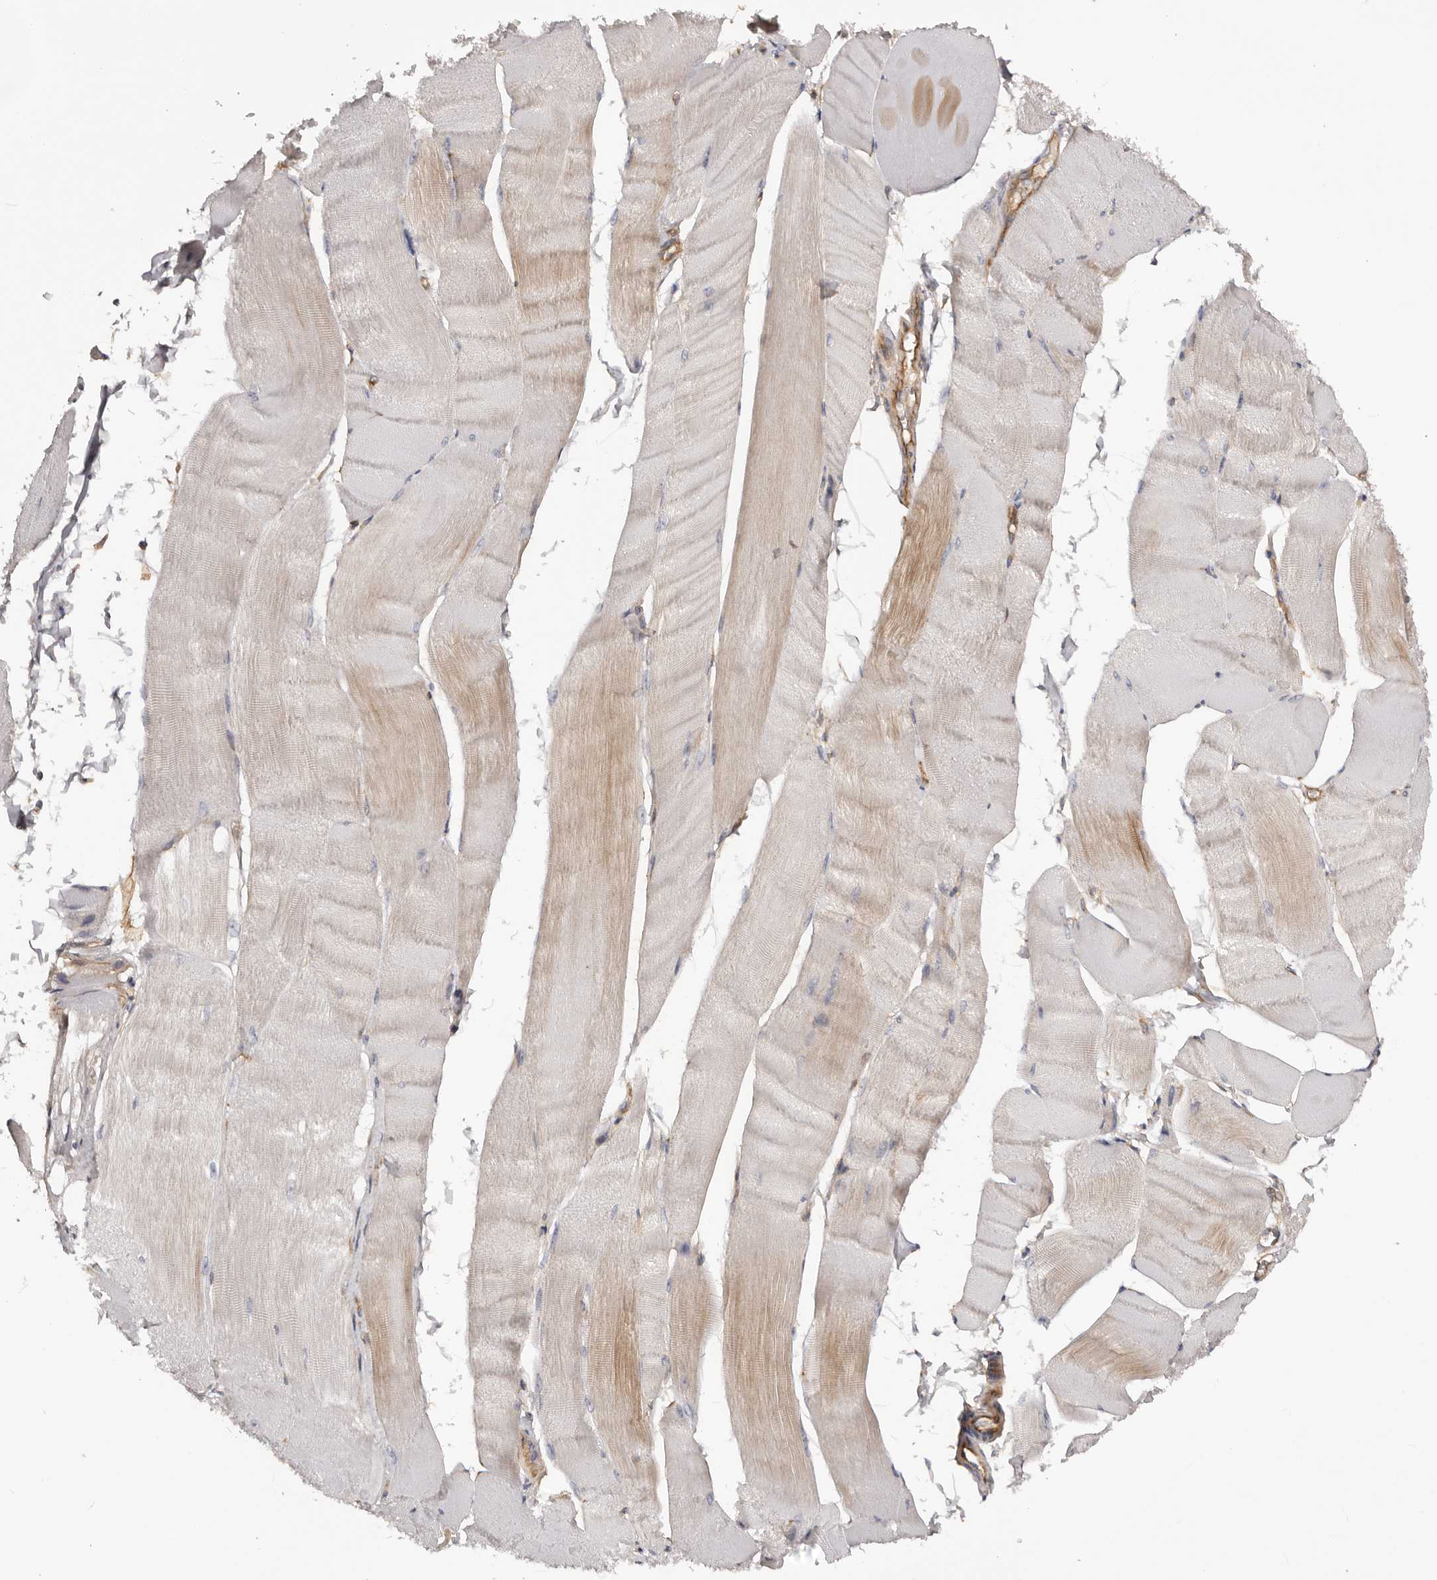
{"staining": {"intensity": "weak", "quantity": "<25%", "location": "cytoplasmic/membranous"}, "tissue": "skeletal muscle", "cell_type": "Myocytes", "image_type": "normal", "snomed": [{"axis": "morphology", "description": "Normal tissue, NOS"}, {"axis": "morphology", "description": "Basal cell carcinoma"}, {"axis": "topography", "description": "Skeletal muscle"}], "caption": "Skeletal muscle was stained to show a protein in brown. There is no significant expression in myocytes. The staining is performed using DAB (3,3'-diaminobenzidine) brown chromogen with nuclei counter-stained in using hematoxylin.", "gene": "DMRT2", "patient": {"sex": "female", "age": 64}}